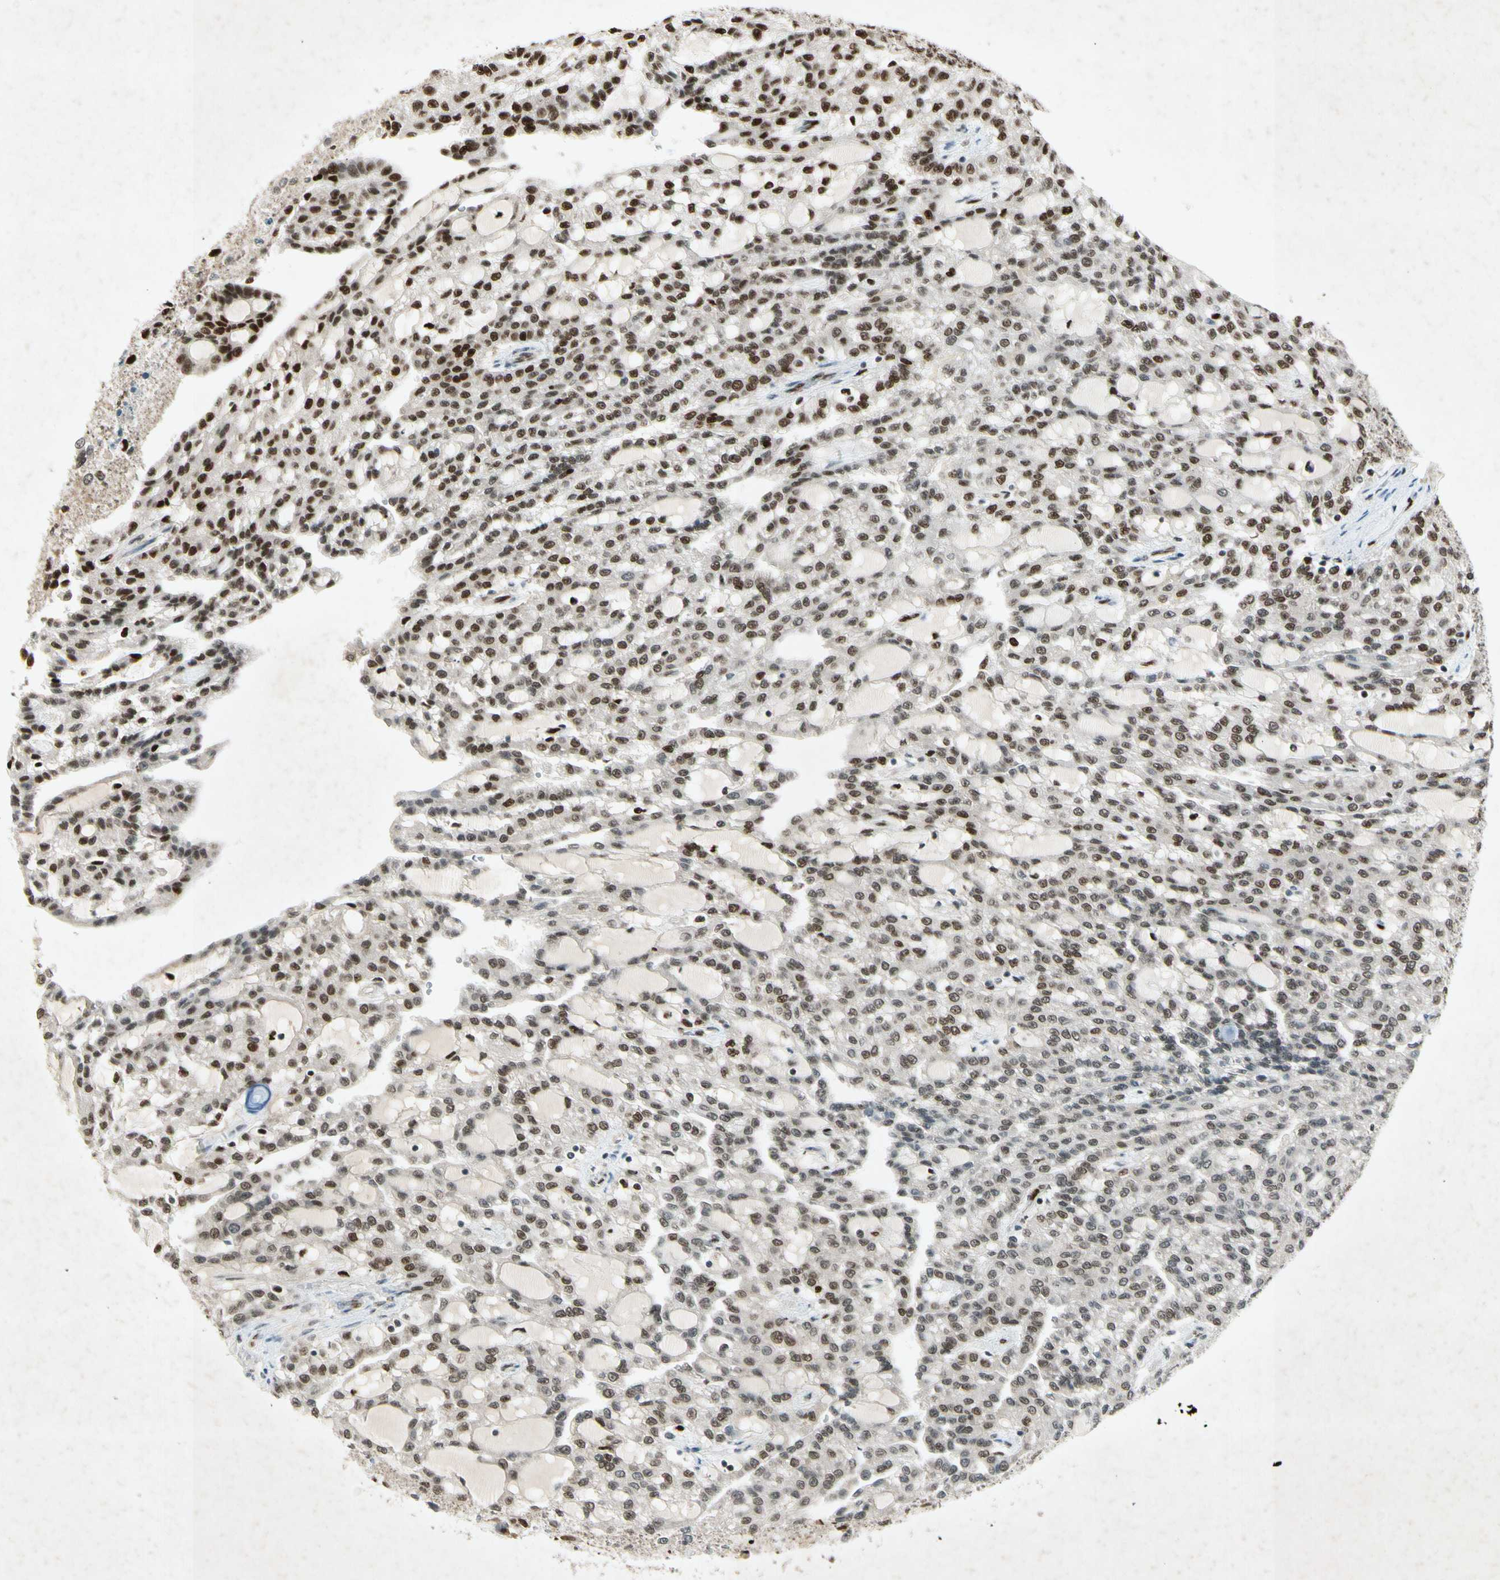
{"staining": {"intensity": "strong", "quantity": ">75%", "location": "nuclear"}, "tissue": "renal cancer", "cell_type": "Tumor cells", "image_type": "cancer", "snomed": [{"axis": "morphology", "description": "Adenocarcinoma, NOS"}, {"axis": "topography", "description": "Kidney"}], "caption": "Renal cancer stained for a protein shows strong nuclear positivity in tumor cells. The staining was performed using DAB (3,3'-diaminobenzidine), with brown indicating positive protein expression. Nuclei are stained blue with hematoxylin.", "gene": "RNF43", "patient": {"sex": "male", "age": 63}}